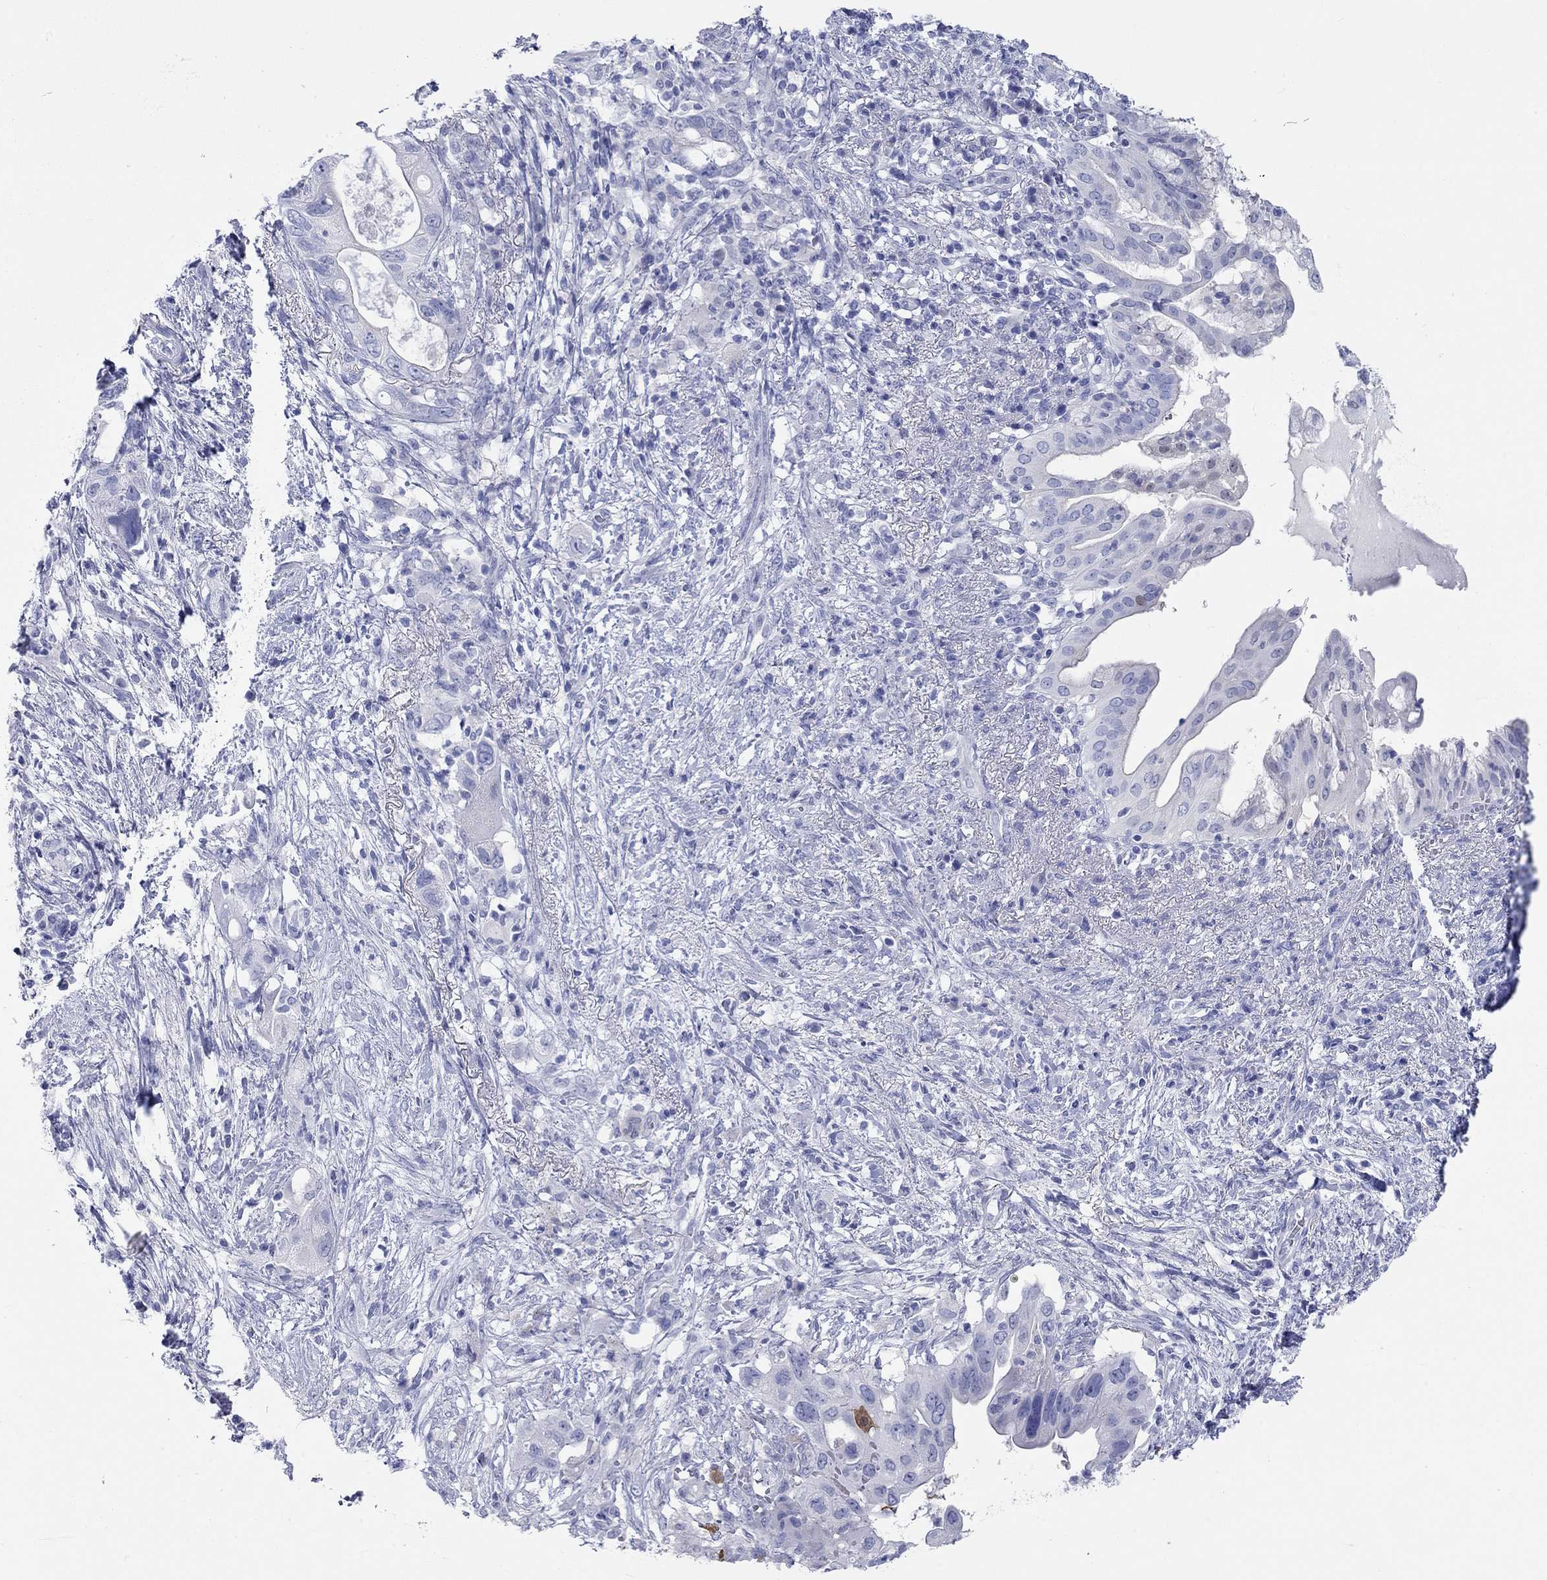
{"staining": {"intensity": "moderate", "quantity": "<25%", "location": "cytoplasmic/membranous"}, "tissue": "pancreatic cancer", "cell_type": "Tumor cells", "image_type": "cancer", "snomed": [{"axis": "morphology", "description": "Adenocarcinoma, NOS"}, {"axis": "topography", "description": "Pancreas"}], "caption": "Moderate cytoplasmic/membranous protein positivity is seen in about <25% of tumor cells in pancreatic adenocarcinoma.", "gene": "SPATA9", "patient": {"sex": "female", "age": 72}}